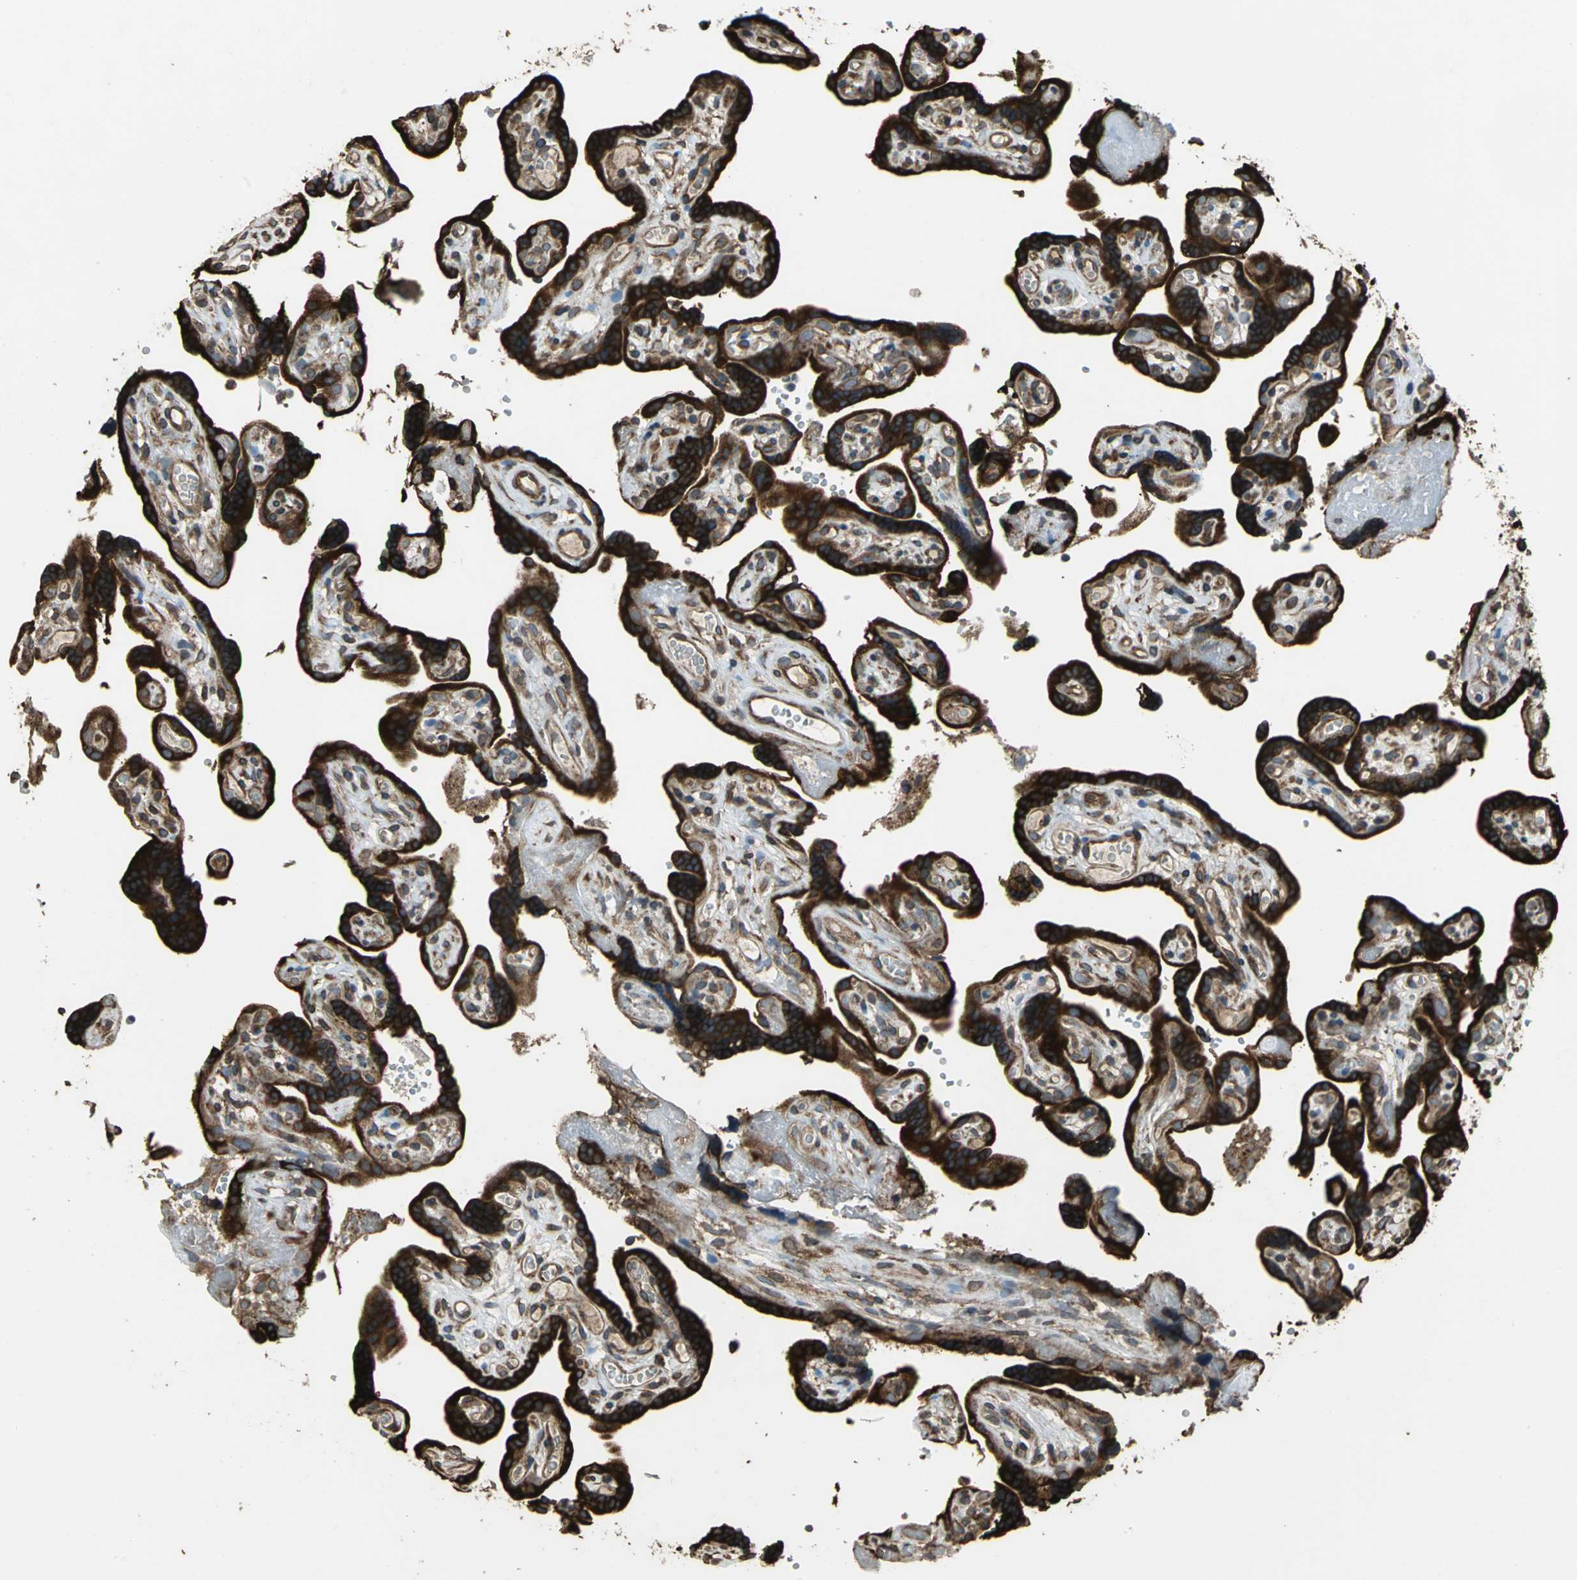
{"staining": {"intensity": "moderate", "quantity": "25%-75%", "location": "cytoplasmic/membranous"}, "tissue": "placenta", "cell_type": "Decidual cells", "image_type": "normal", "snomed": [{"axis": "morphology", "description": "Normal tissue, NOS"}, {"axis": "topography", "description": "Placenta"}], "caption": "A micrograph of human placenta stained for a protein demonstrates moderate cytoplasmic/membranous brown staining in decidual cells. The protein of interest is stained brown, and the nuclei are stained in blue (DAB (3,3'-diaminobenzidine) IHC with brightfield microscopy, high magnification).", "gene": "SYVN1", "patient": {"sex": "female", "age": 30}}